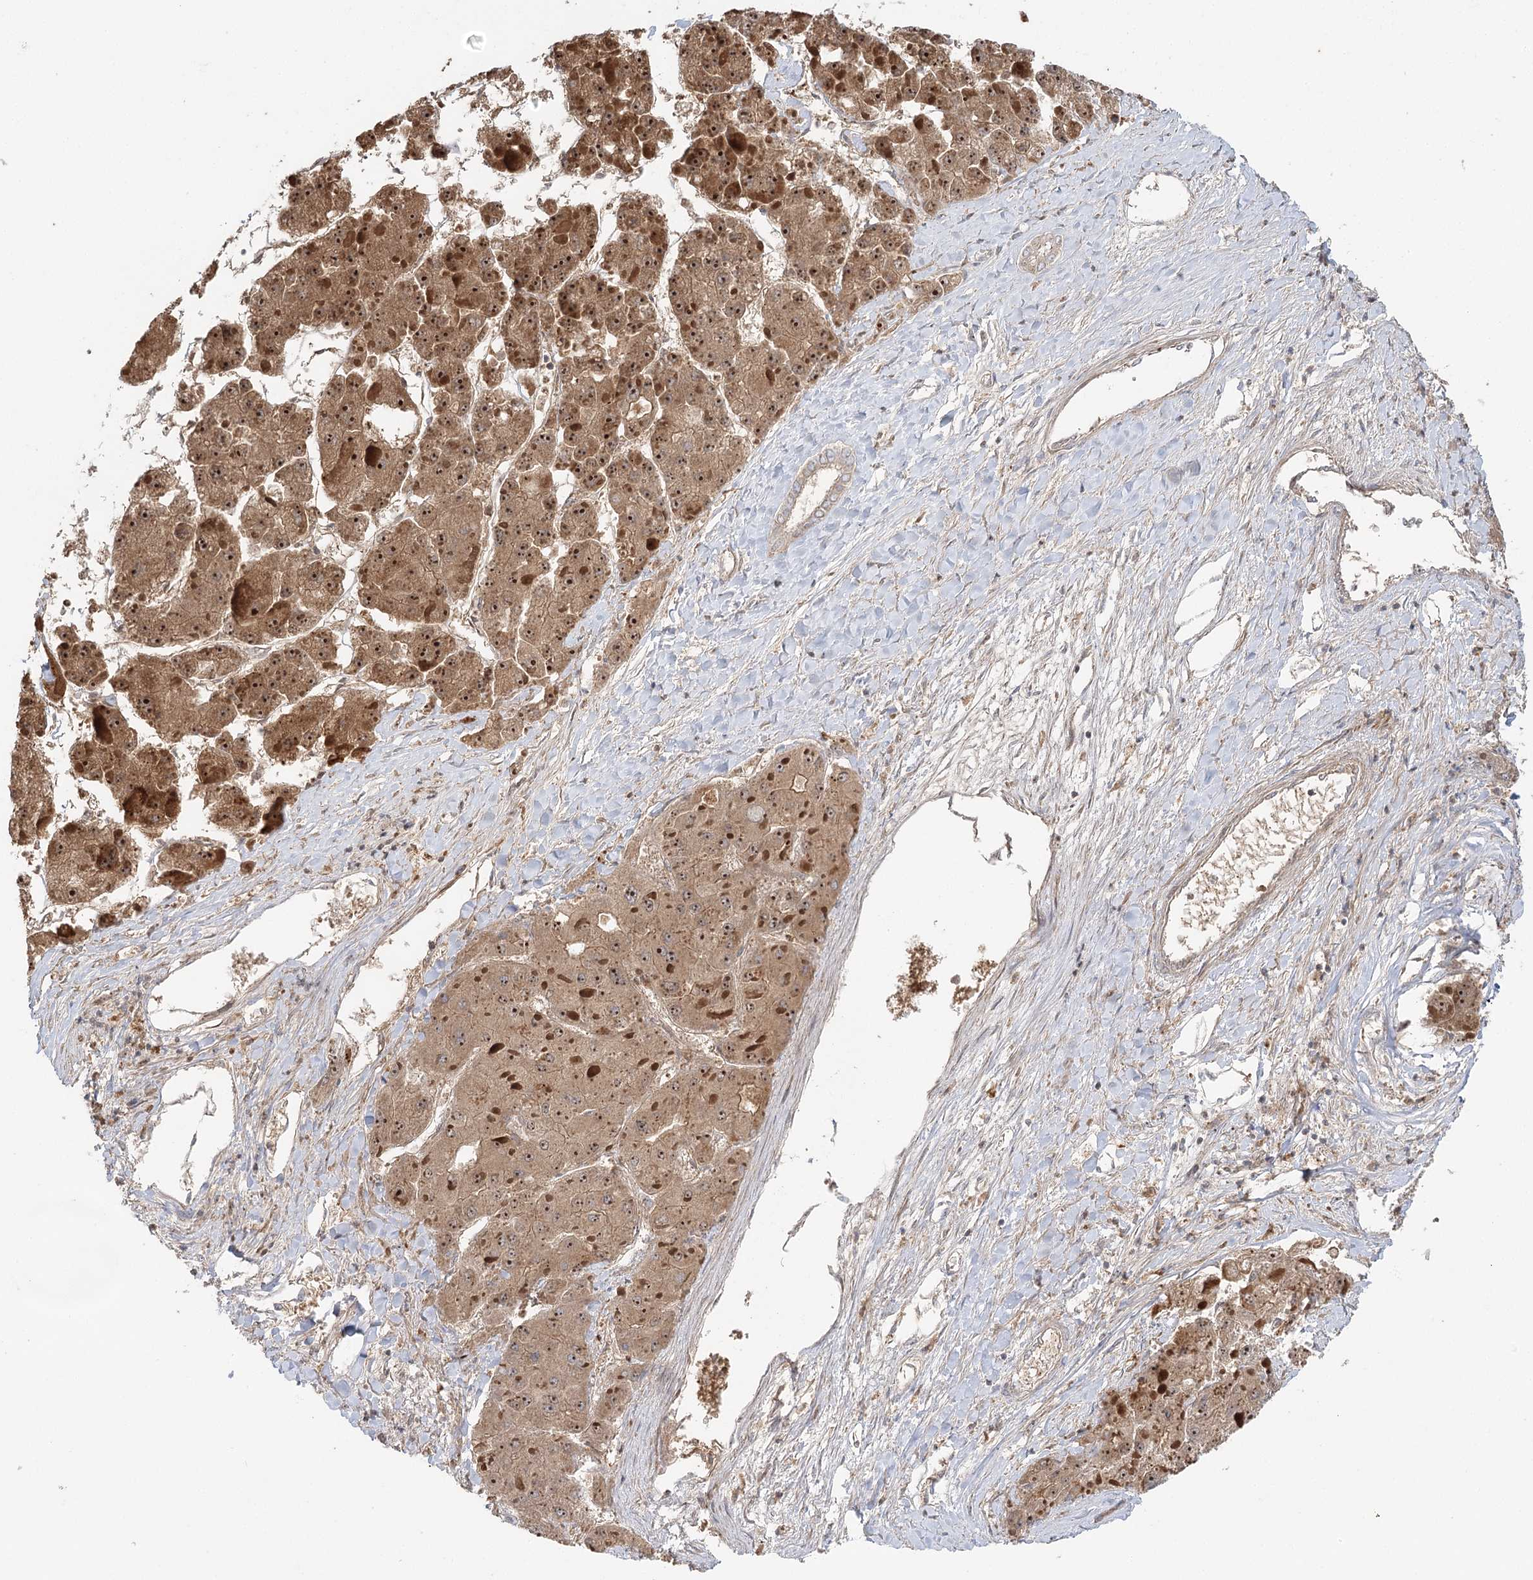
{"staining": {"intensity": "moderate", "quantity": ">75%", "location": "cytoplasmic/membranous,nuclear"}, "tissue": "liver cancer", "cell_type": "Tumor cells", "image_type": "cancer", "snomed": [{"axis": "morphology", "description": "Carcinoma, Hepatocellular, NOS"}, {"axis": "topography", "description": "Liver"}], "caption": "An immunohistochemistry photomicrograph of neoplastic tissue is shown. Protein staining in brown highlights moderate cytoplasmic/membranous and nuclear positivity in liver cancer (hepatocellular carcinoma) within tumor cells. Immunohistochemistry (ihc) stains the protein in brown and the nuclei are stained blue.", "gene": "RAPGEF6", "patient": {"sex": "female", "age": 73}}